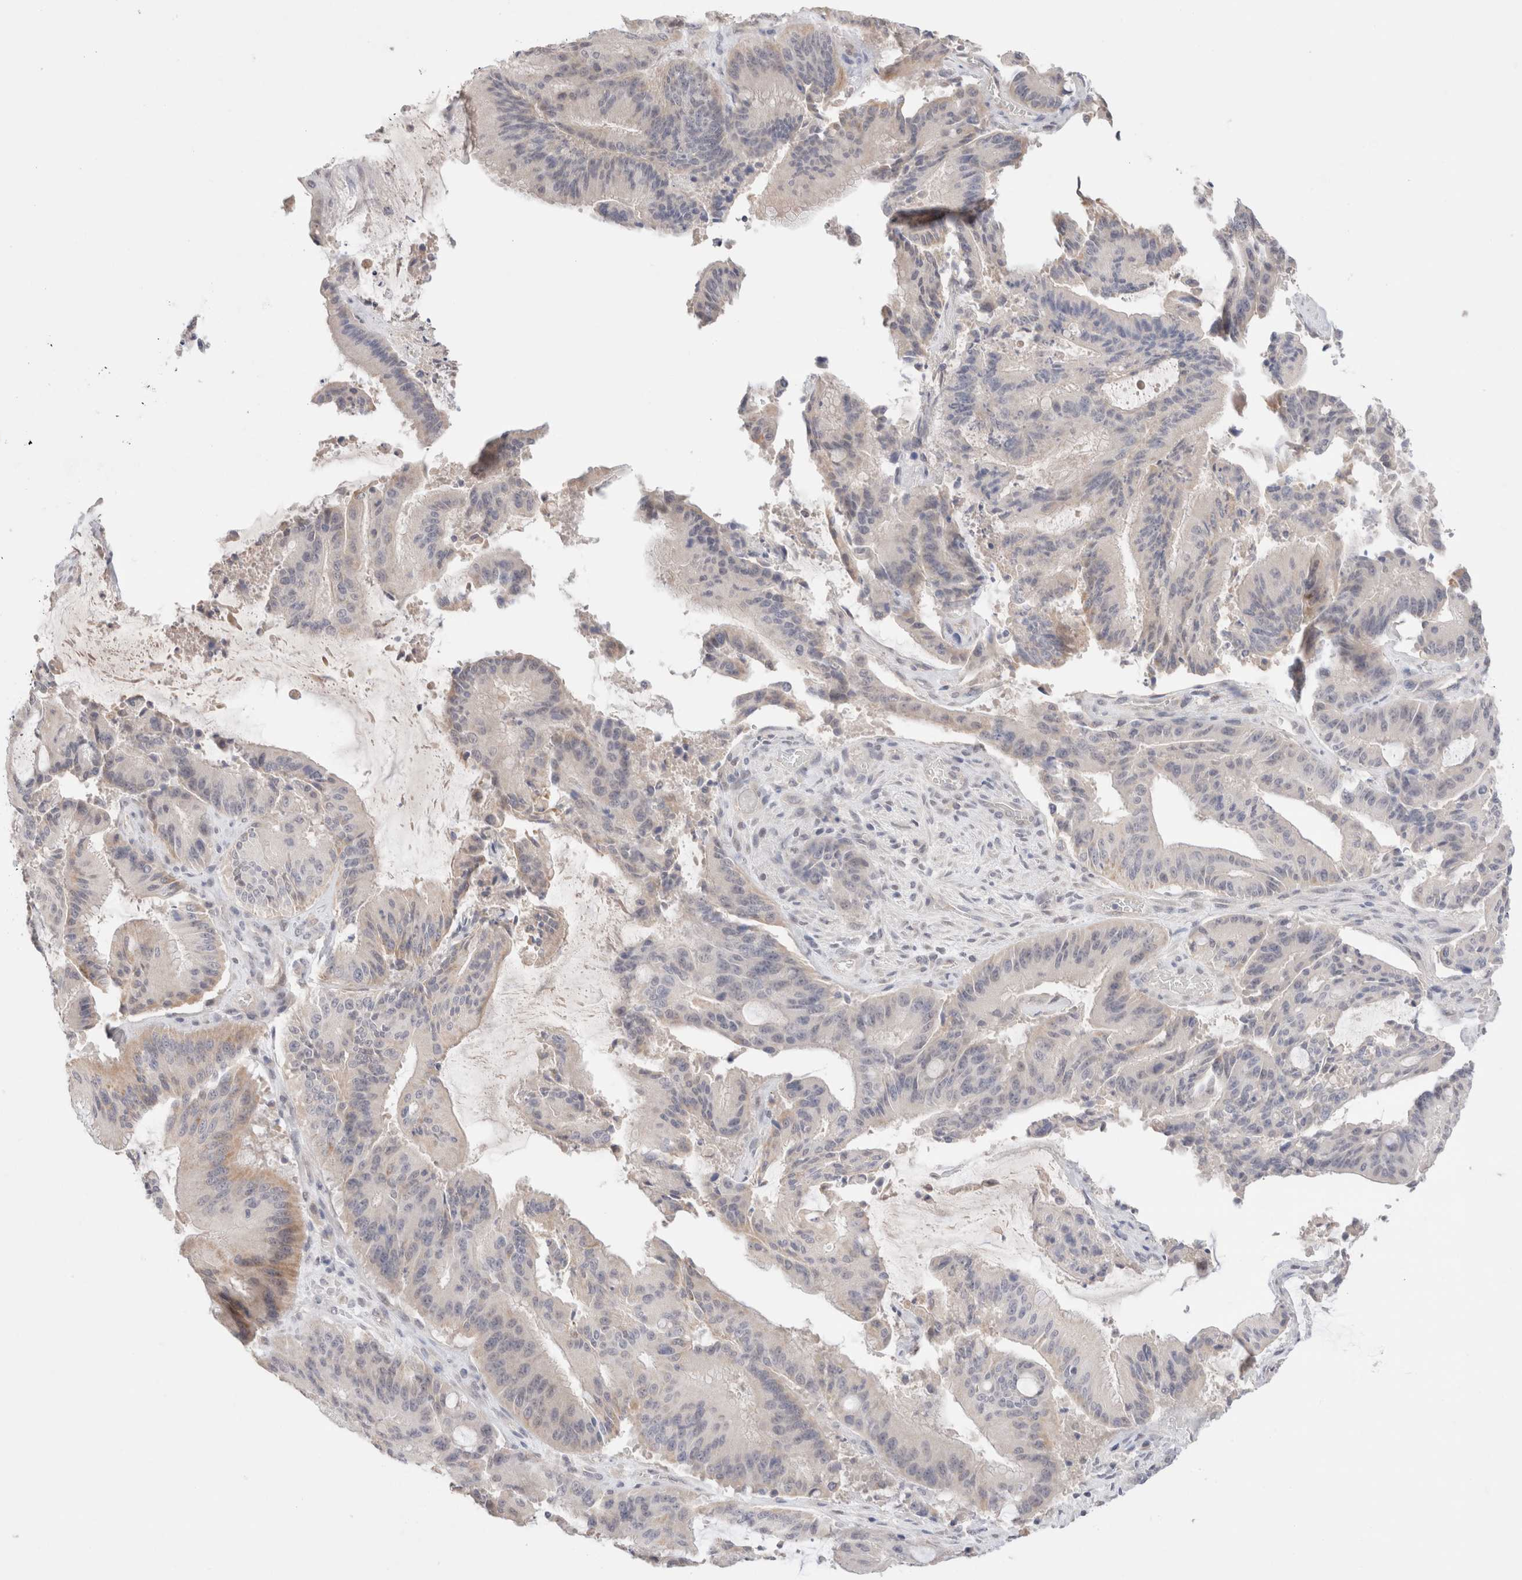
{"staining": {"intensity": "weak", "quantity": "<25%", "location": "cytoplasmic/membranous"}, "tissue": "liver cancer", "cell_type": "Tumor cells", "image_type": "cancer", "snomed": [{"axis": "morphology", "description": "Normal tissue, NOS"}, {"axis": "morphology", "description": "Cholangiocarcinoma"}, {"axis": "topography", "description": "Liver"}, {"axis": "topography", "description": "Peripheral nerve tissue"}], "caption": "This micrograph is of cholangiocarcinoma (liver) stained with immunohistochemistry to label a protein in brown with the nuclei are counter-stained blue. There is no positivity in tumor cells.", "gene": "SPATA20", "patient": {"sex": "female", "age": 73}}